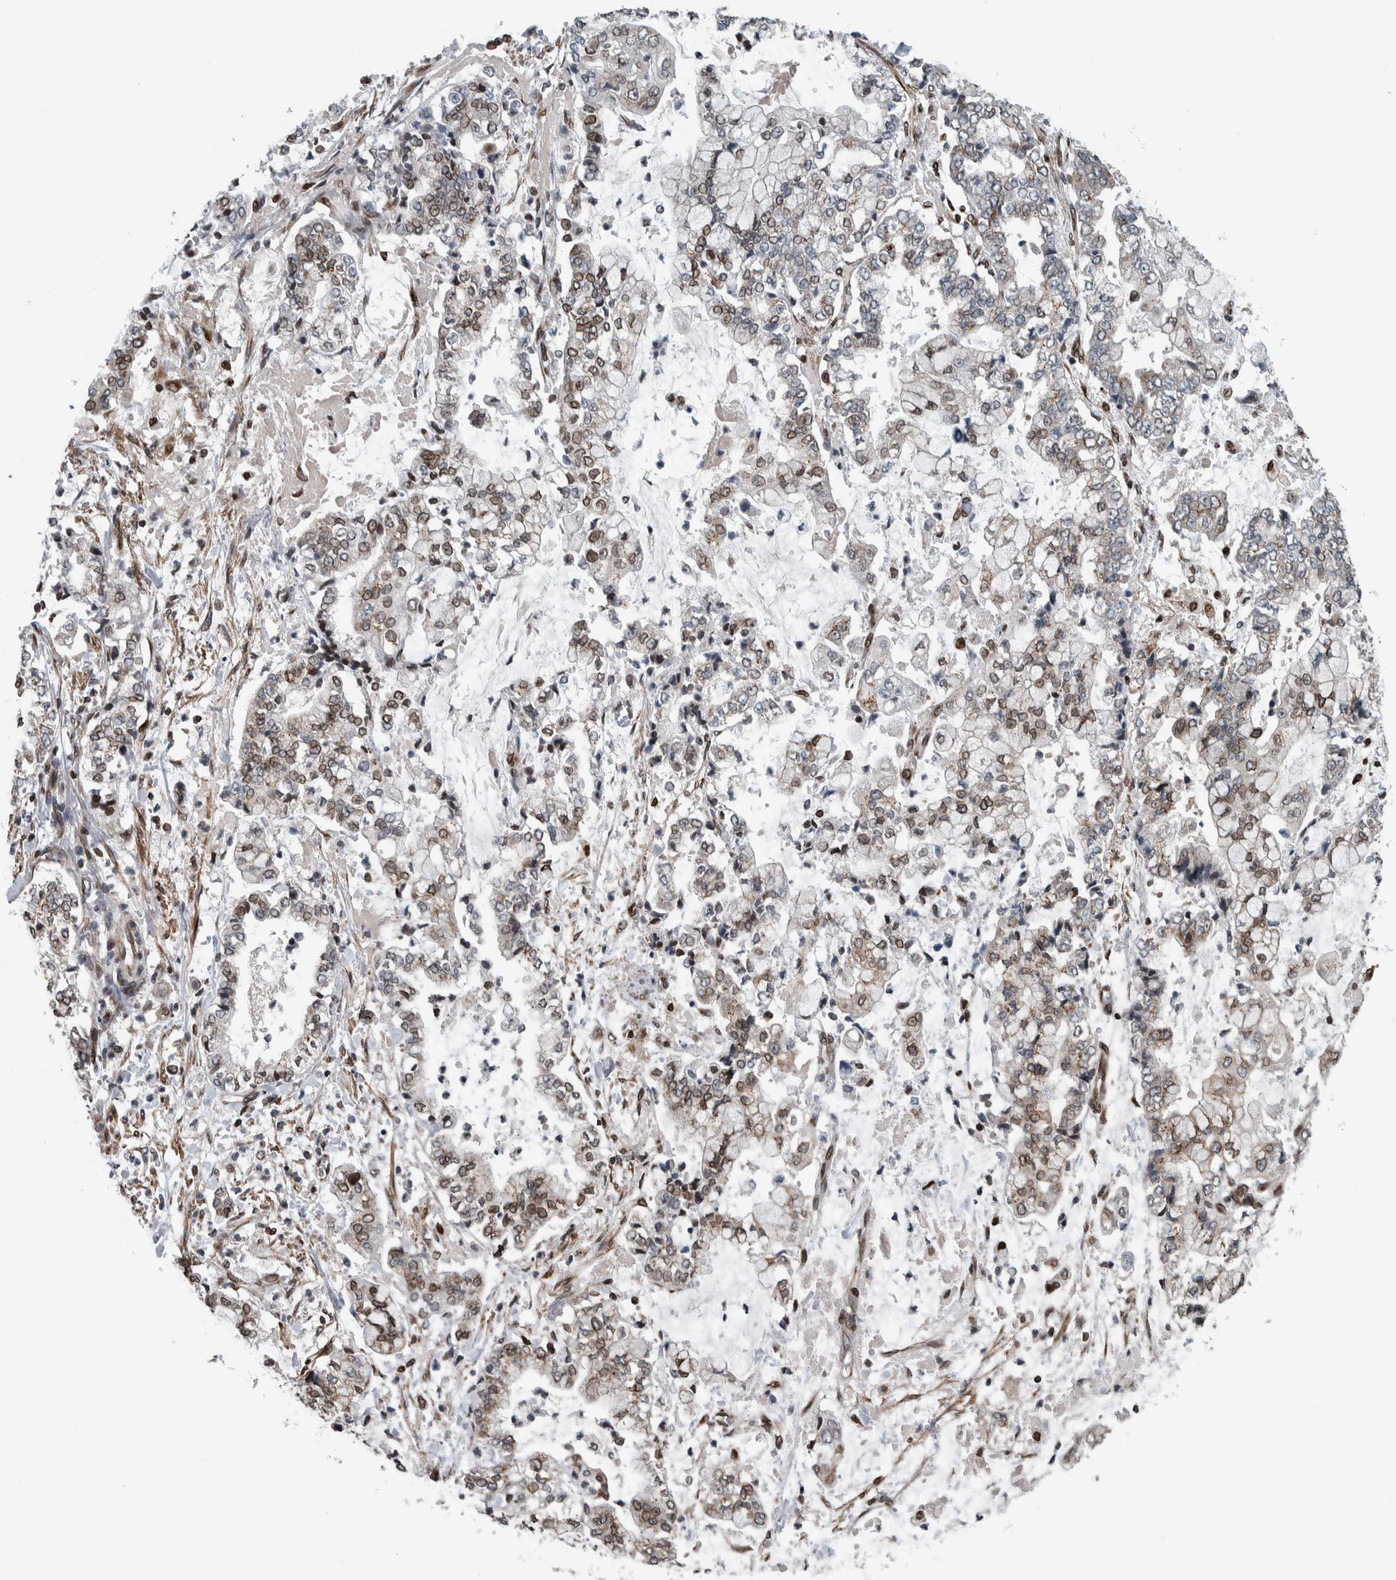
{"staining": {"intensity": "weak", "quantity": "25%-75%", "location": "cytoplasmic/membranous,nuclear"}, "tissue": "stomach cancer", "cell_type": "Tumor cells", "image_type": "cancer", "snomed": [{"axis": "morphology", "description": "Adenocarcinoma, NOS"}, {"axis": "topography", "description": "Stomach"}], "caption": "Immunohistochemical staining of adenocarcinoma (stomach) demonstrates low levels of weak cytoplasmic/membranous and nuclear protein expression in about 25%-75% of tumor cells. (Stains: DAB in brown, nuclei in blue, Microscopy: brightfield microscopy at high magnification).", "gene": "FAM135B", "patient": {"sex": "male", "age": 76}}